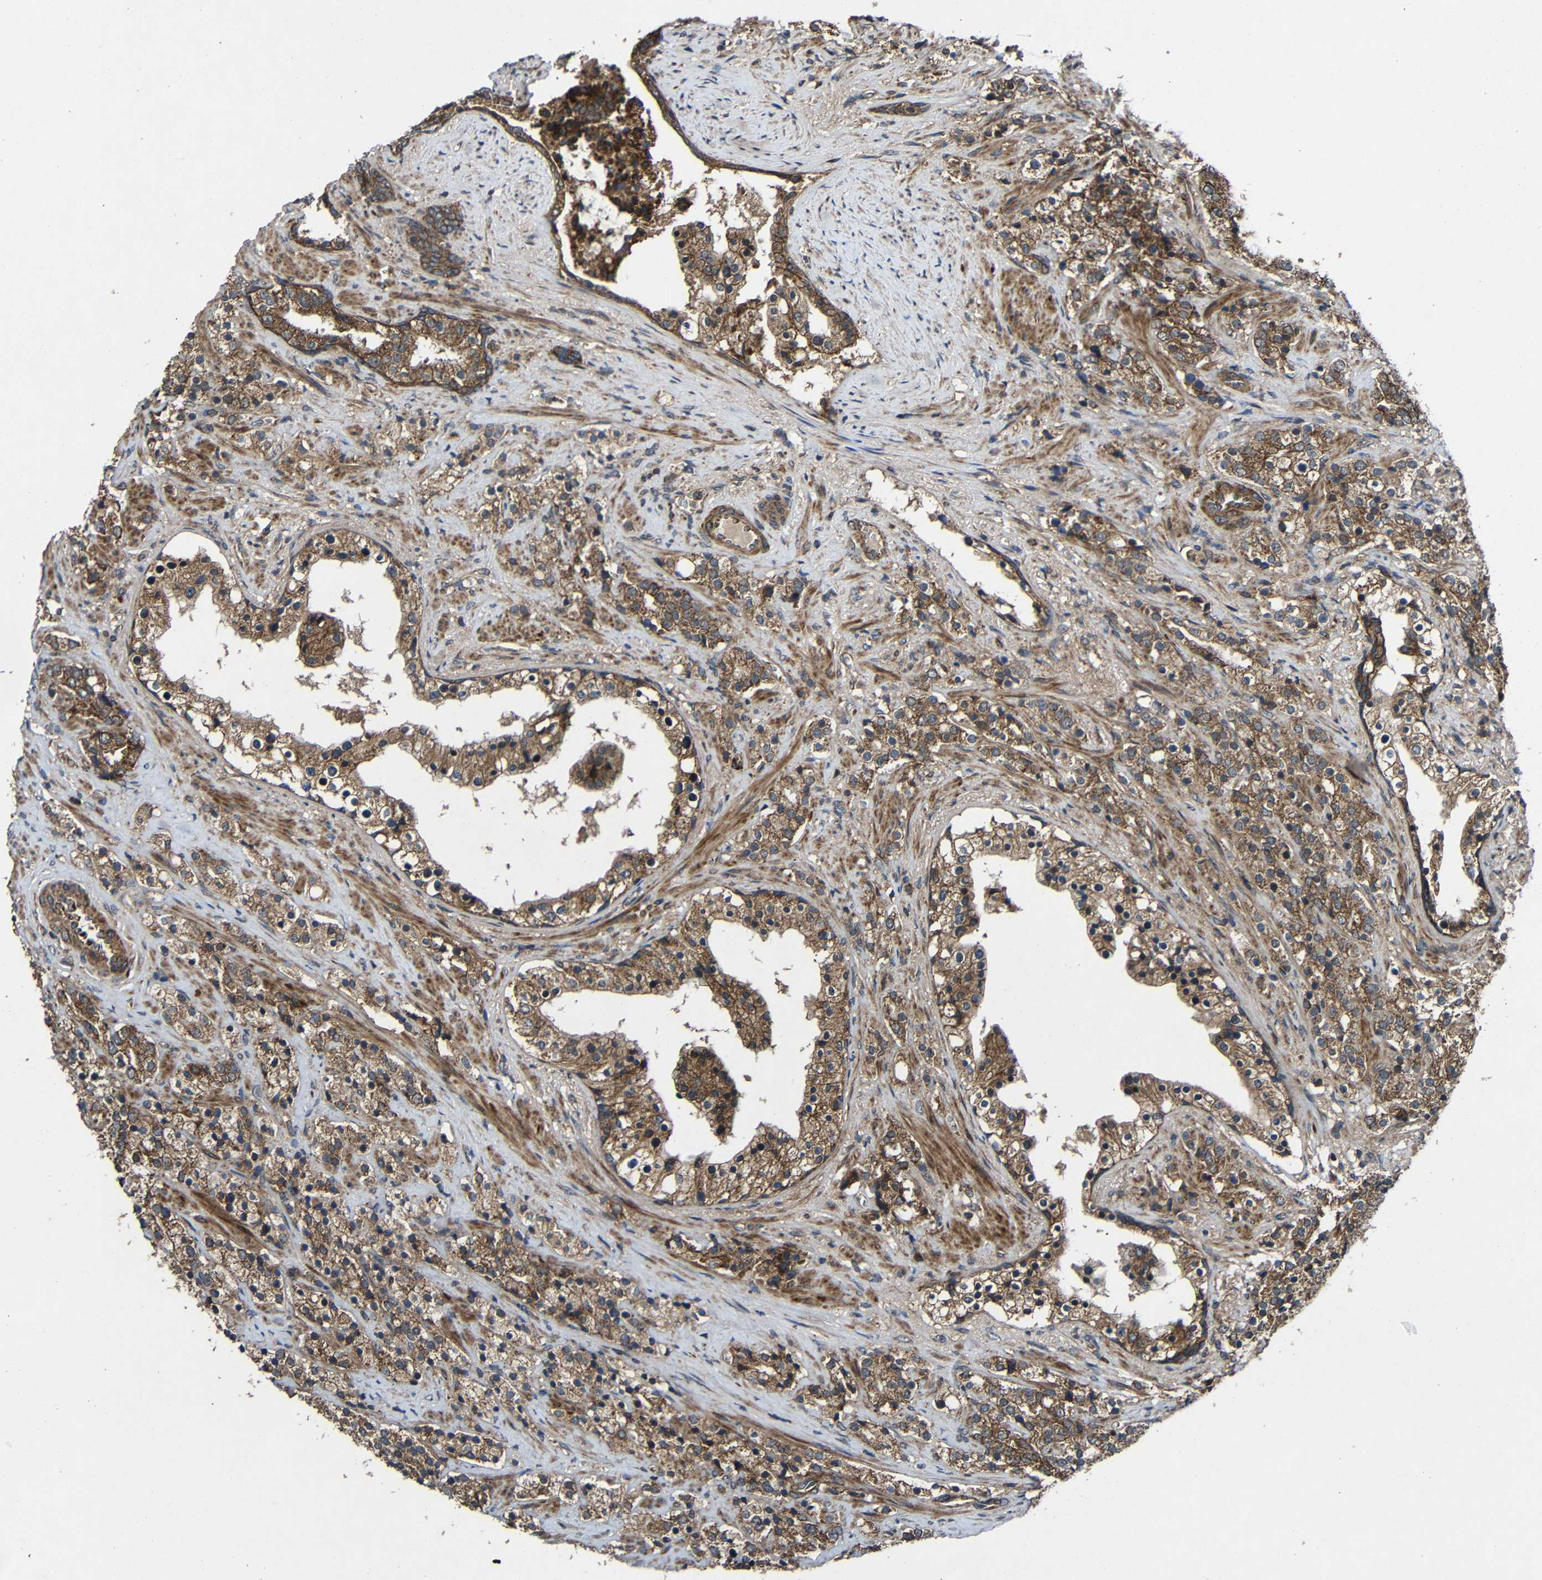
{"staining": {"intensity": "strong", "quantity": ">75%", "location": "cytoplasmic/membranous"}, "tissue": "prostate cancer", "cell_type": "Tumor cells", "image_type": "cancer", "snomed": [{"axis": "morphology", "description": "Adenocarcinoma, High grade"}, {"axis": "topography", "description": "Prostate"}], "caption": "DAB (3,3'-diaminobenzidine) immunohistochemical staining of human prostate cancer (adenocarcinoma (high-grade)) shows strong cytoplasmic/membranous protein staining in about >75% of tumor cells. The protein is stained brown, and the nuclei are stained in blue (DAB (3,3'-diaminobenzidine) IHC with brightfield microscopy, high magnification).", "gene": "C1GALT1", "patient": {"sex": "male", "age": 71}}